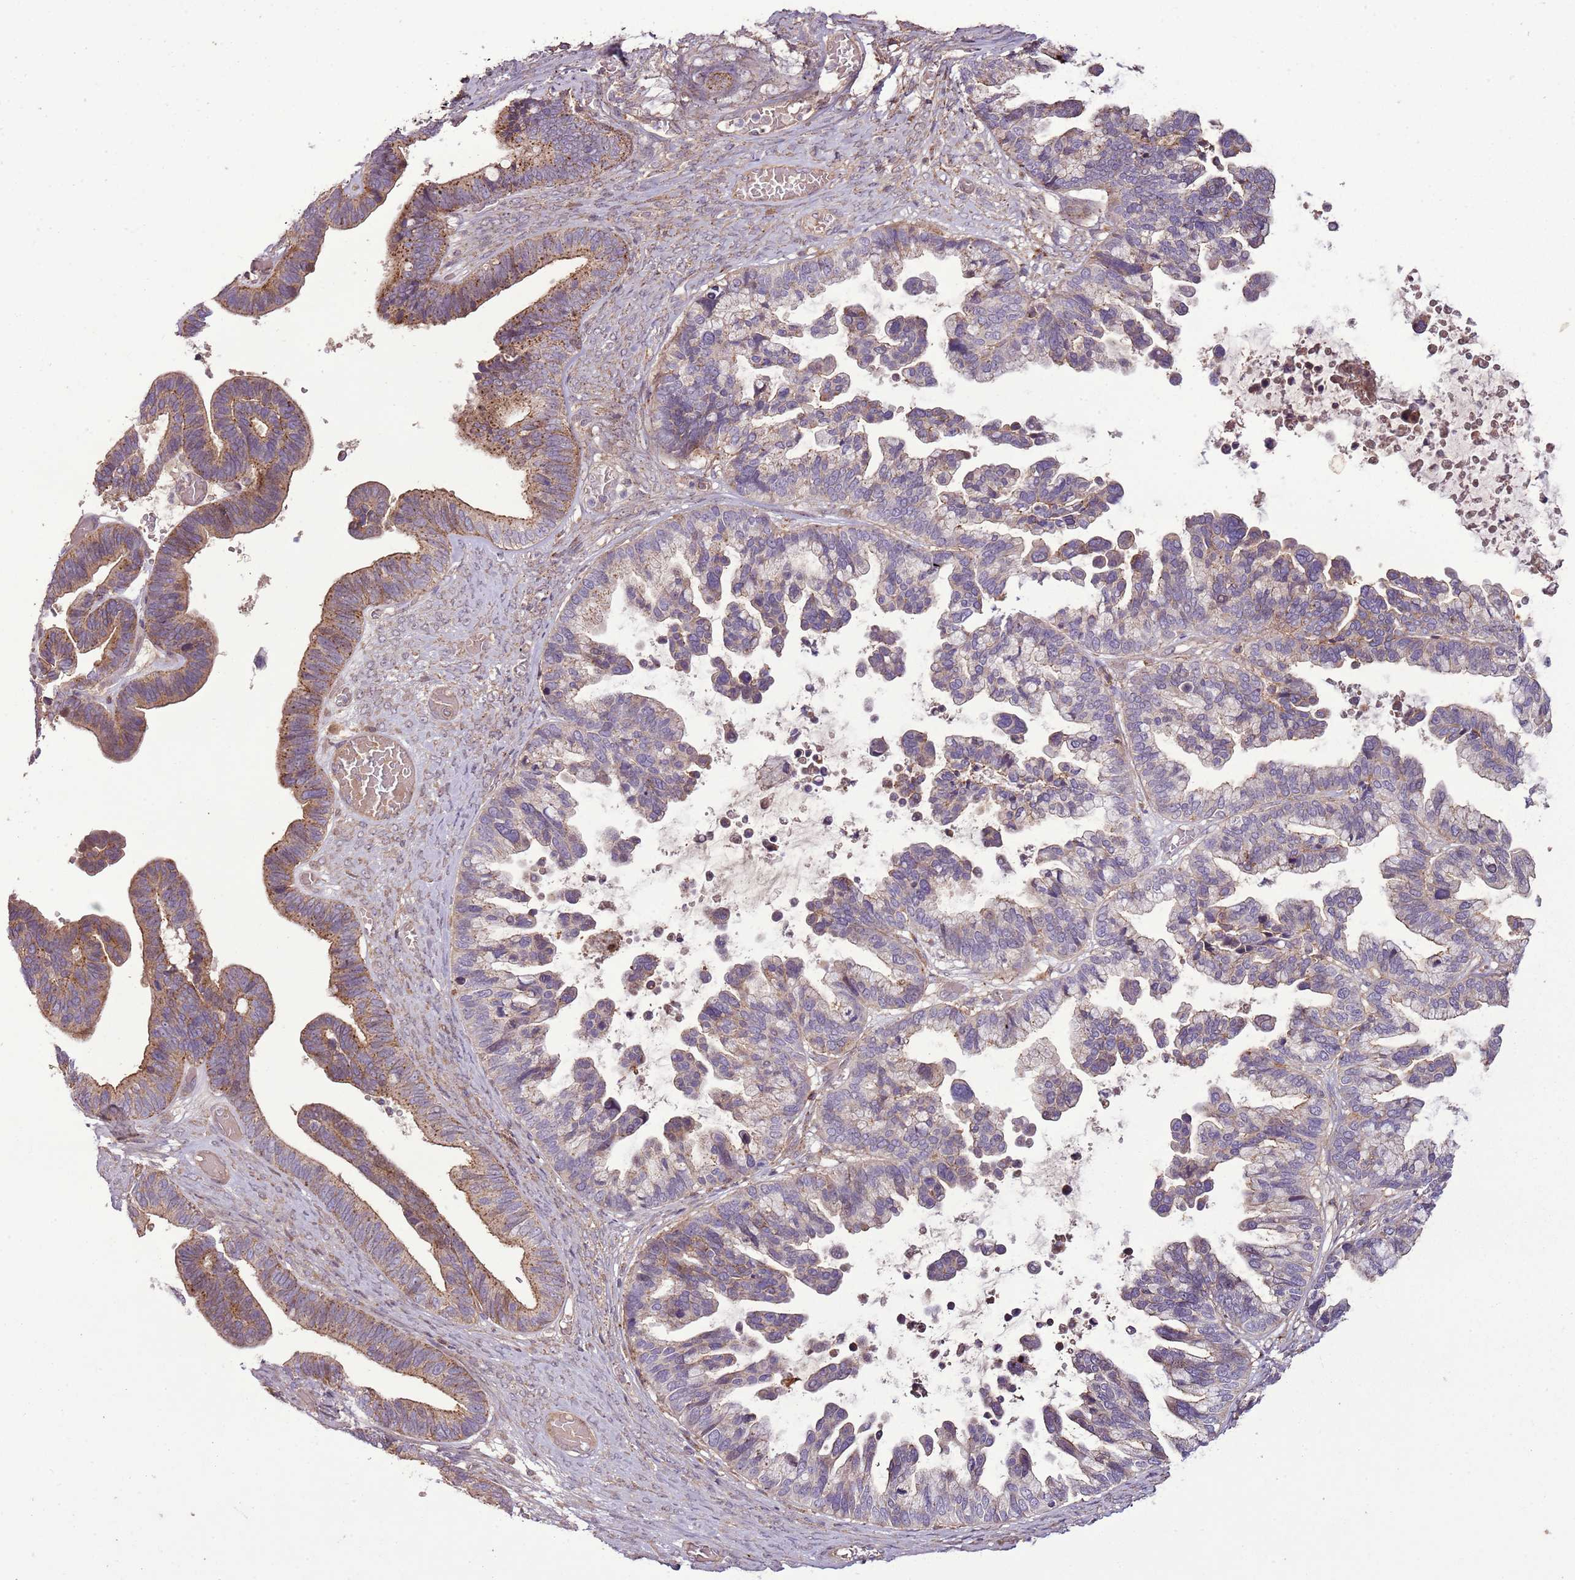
{"staining": {"intensity": "moderate", "quantity": "25%-75%", "location": "cytoplasmic/membranous"}, "tissue": "ovarian cancer", "cell_type": "Tumor cells", "image_type": "cancer", "snomed": [{"axis": "morphology", "description": "Cystadenocarcinoma, serous, NOS"}, {"axis": "topography", "description": "Ovary"}], "caption": "About 25%-75% of tumor cells in ovarian cancer show moderate cytoplasmic/membranous protein staining as visualized by brown immunohistochemical staining.", "gene": "ANKRD24", "patient": {"sex": "female", "age": 56}}